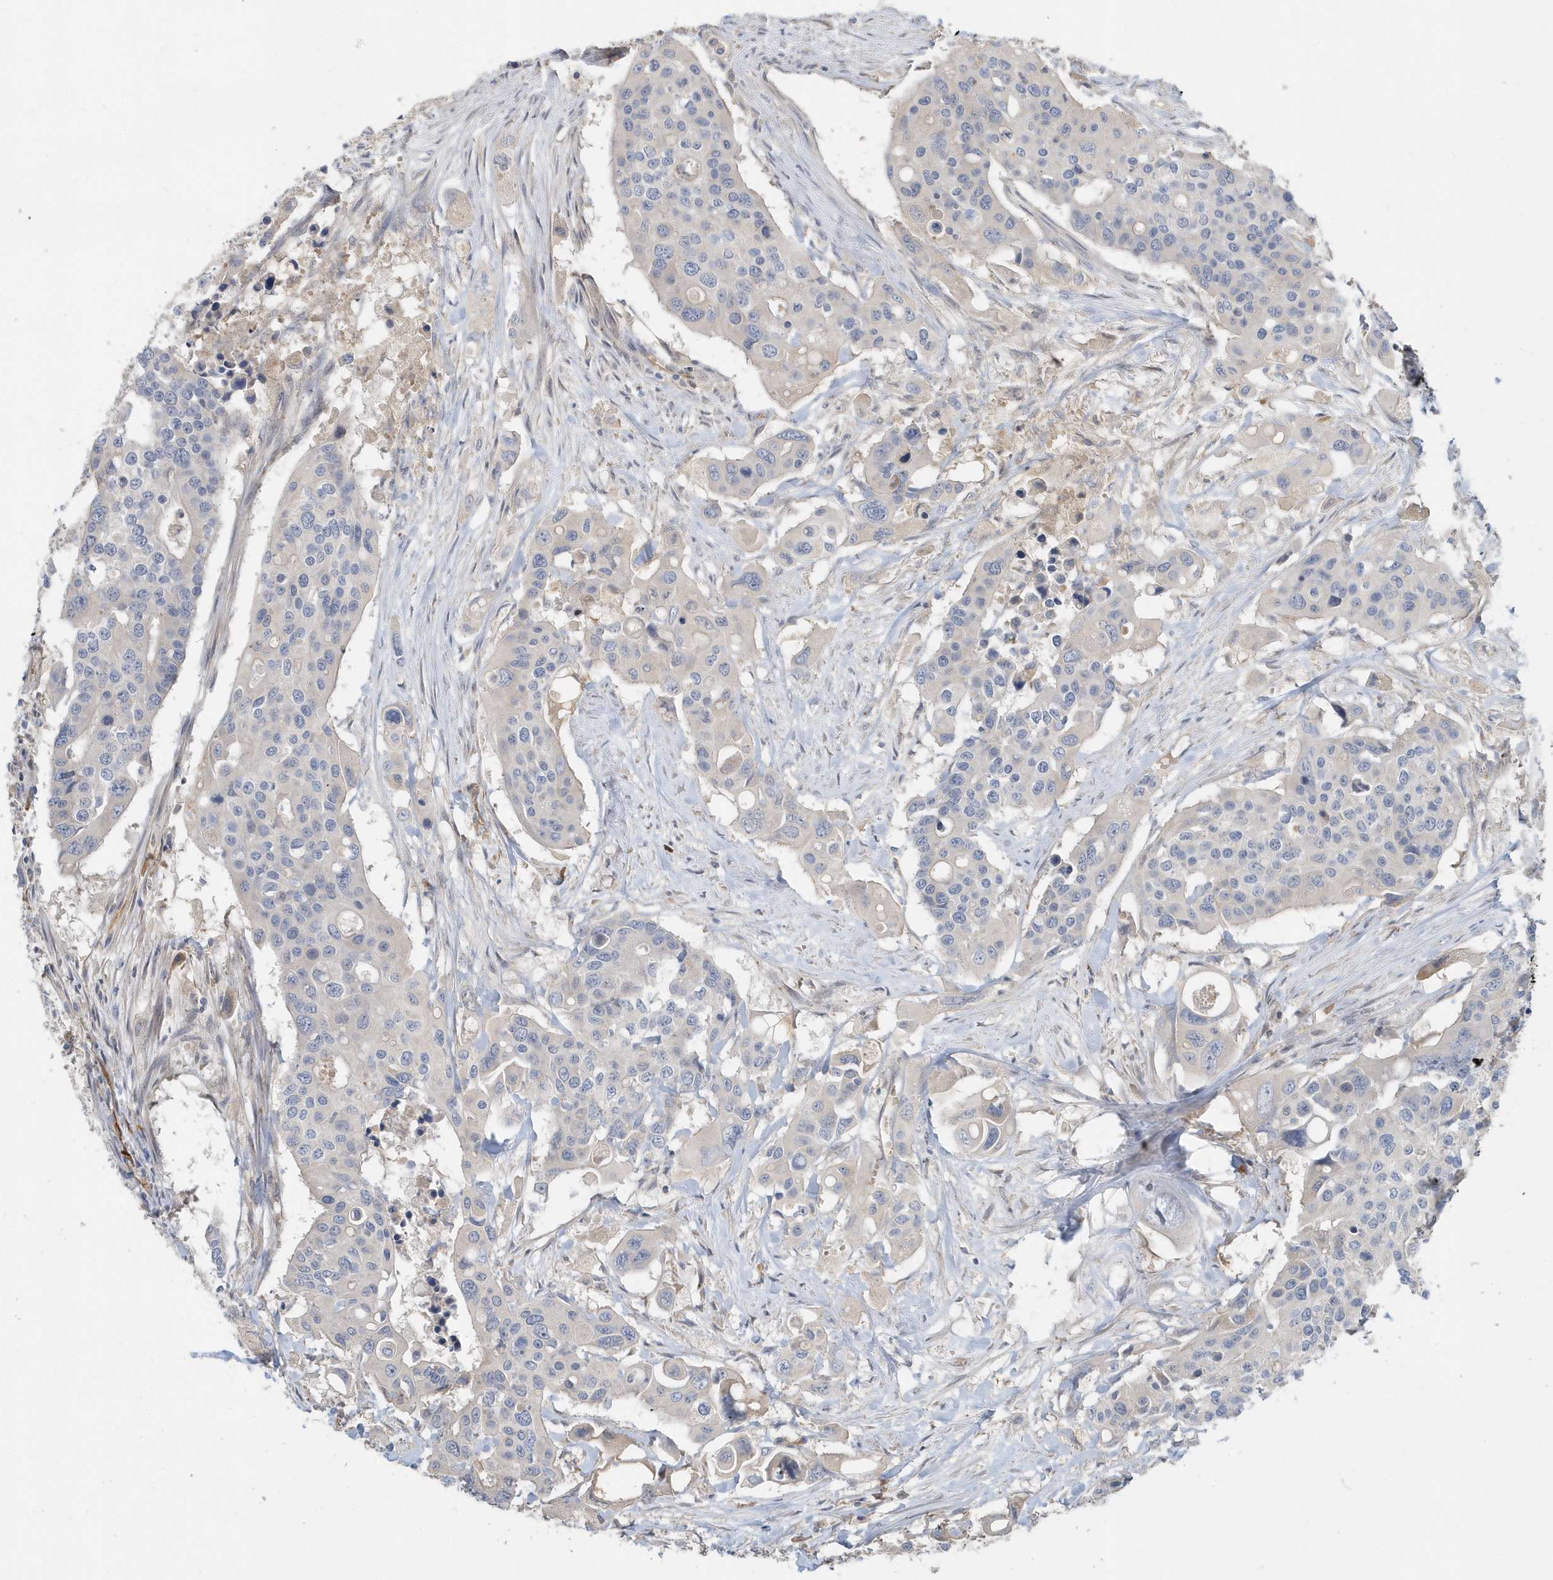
{"staining": {"intensity": "negative", "quantity": "none", "location": "none"}, "tissue": "colorectal cancer", "cell_type": "Tumor cells", "image_type": "cancer", "snomed": [{"axis": "morphology", "description": "Adenocarcinoma, NOS"}, {"axis": "topography", "description": "Colon"}], "caption": "Immunohistochemistry of human adenocarcinoma (colorectal) demonstrates no staining in tumor cells.", "gene": "USP53", "patient": {"sex": "male", "age": 77}}